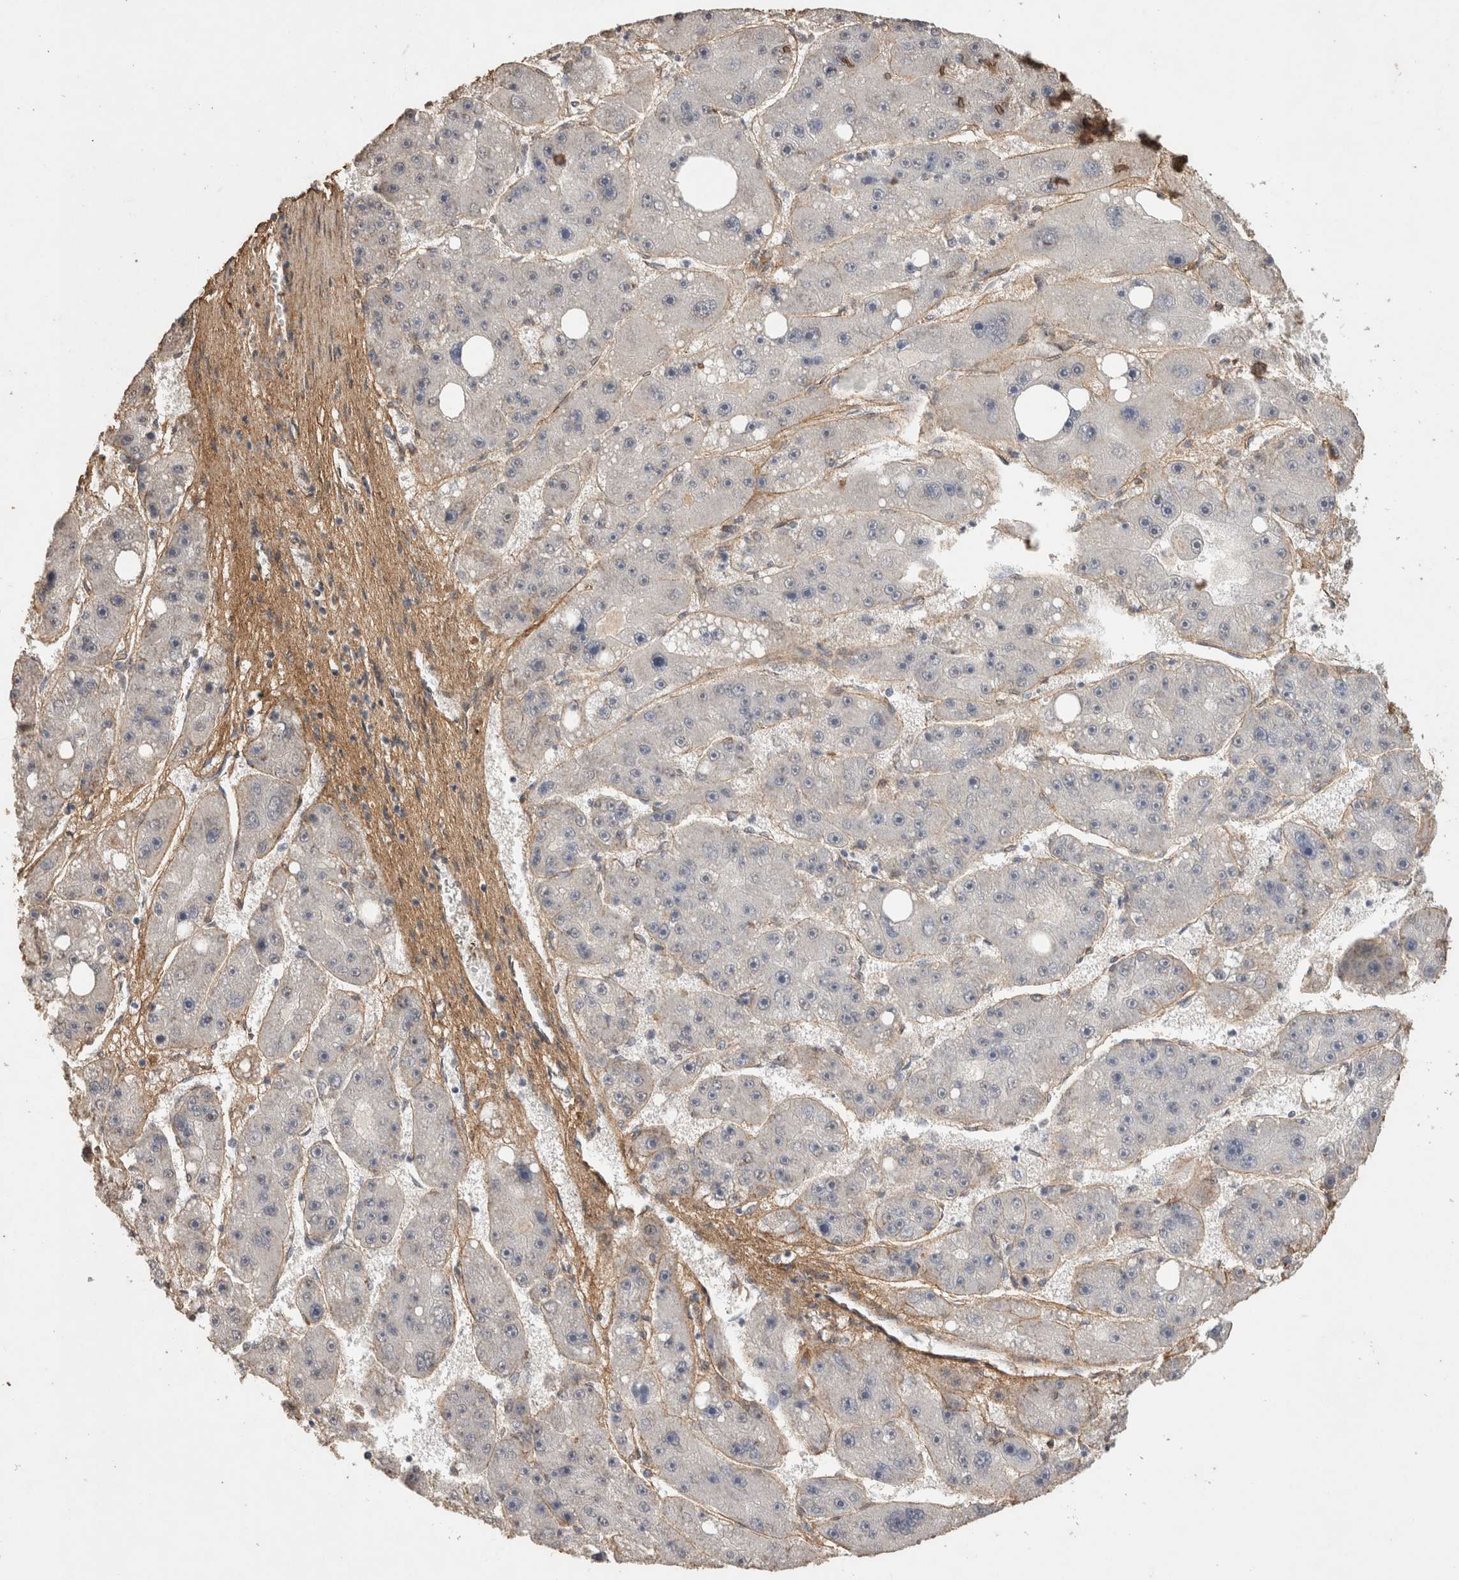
{"staining": {"intensity": "negative", "quantity": "none", "location": "none"}, "tissue": "liver cancer", "cell_type": "Tumor cells", "image_type": "cancer", "snomed": [{"axis": "morphology", "description": "Carcinoma, Hepatocellular, NOS"}, {"axis": "topography", "description": "Liver"}], "caption": "A high-resolution image shows IHC staining of hepatocellular carcinoma (liver), which shows no significant positivity in tumor cells.", "gene": "C1QTNF5", "patient": {"sex": "female", "age": 61}}